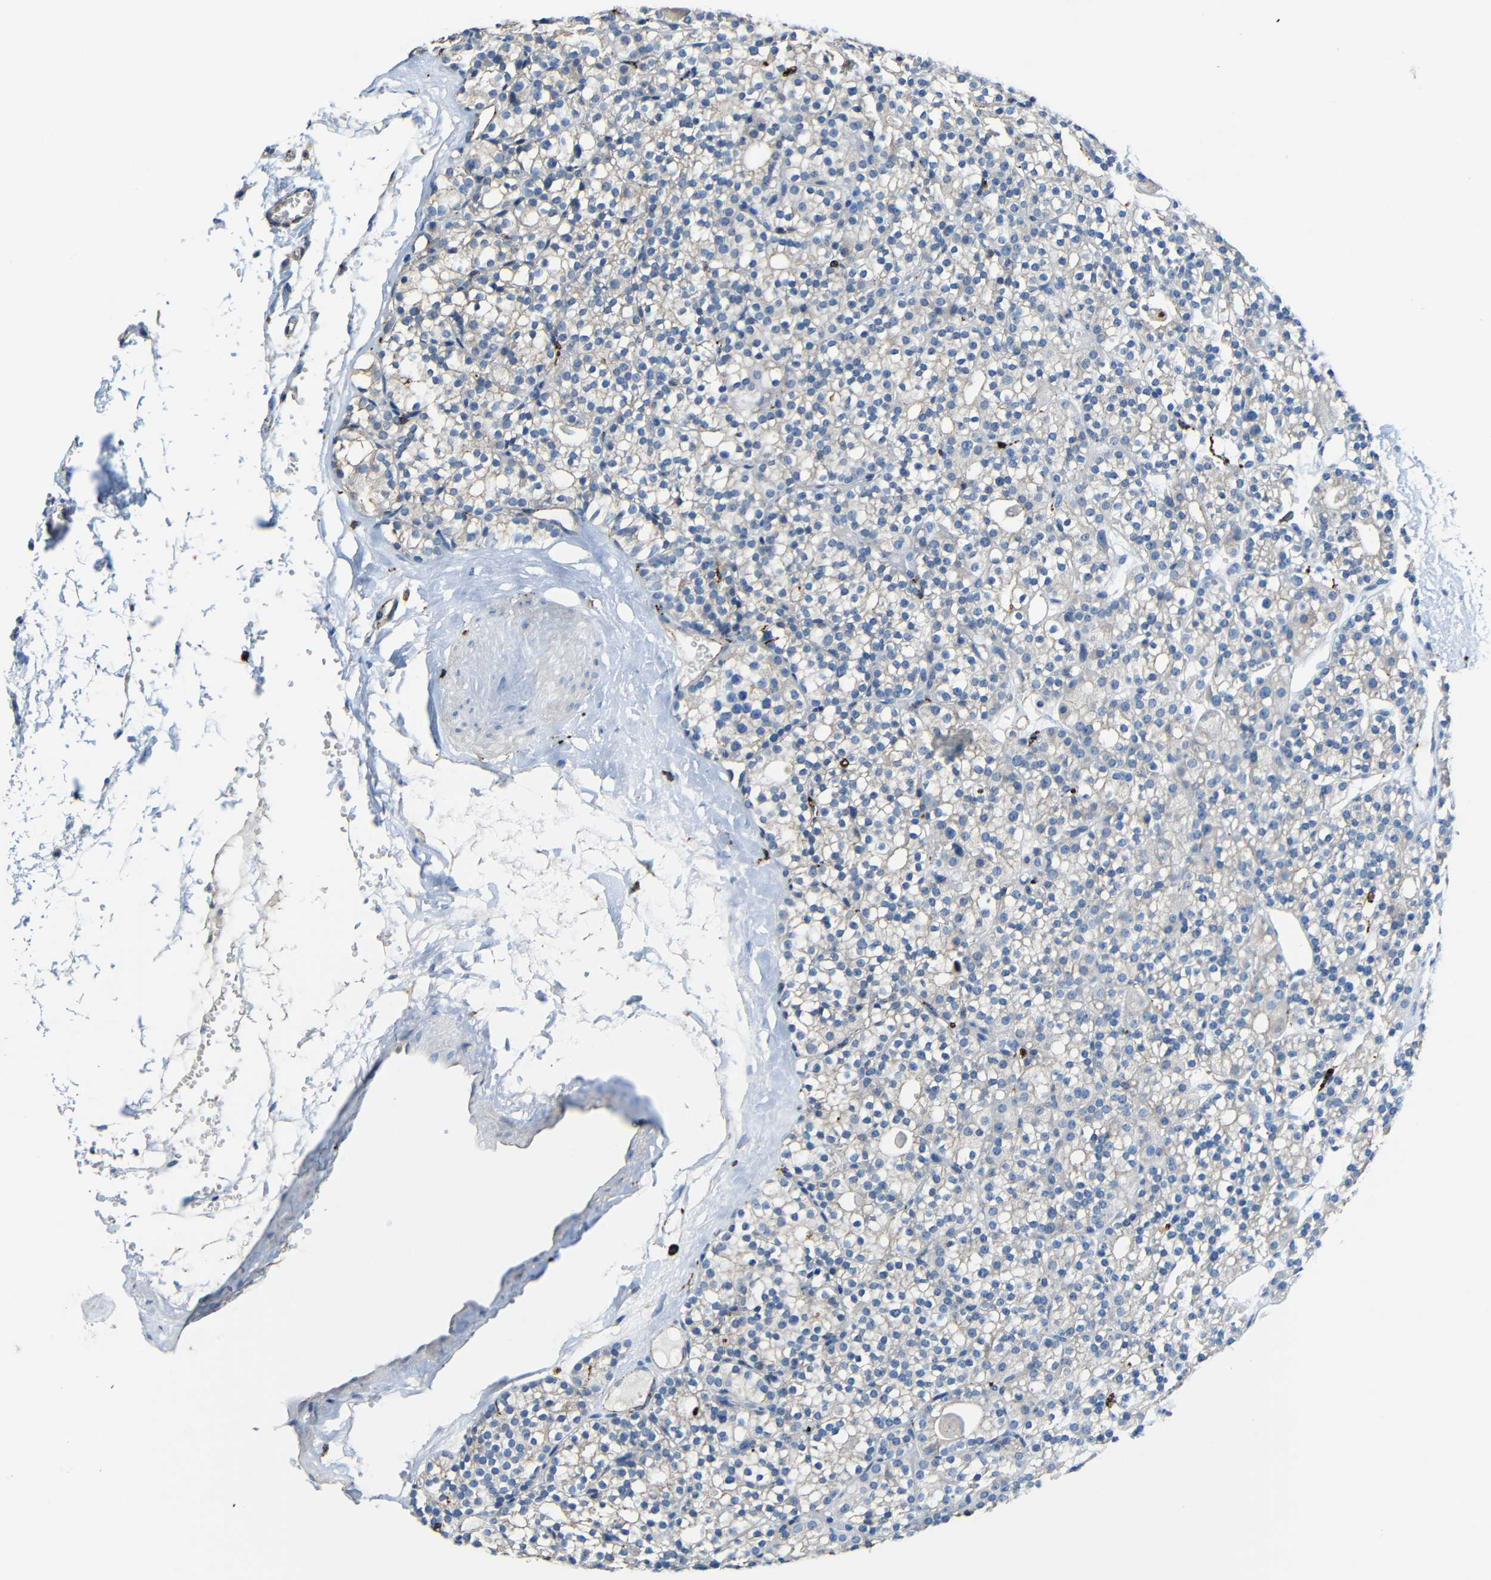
{"staining": {"intensity": "weak", "quantity": "<25%", "location": "cytoplasmic/membranous"}, "tissue": "parathyroid gland", "cell_type": "Glandular cells", "image_type": "normal", "snomed": [{"axis": "morphology", "description": "Normal tissue, NOS"}, {"axis": "topography", "description": "Parathyroid gland"}], "caption": "There is no significant positivity in glandular cells of parathyroid gland. Nuclei are stained in blue.", "gene": "HLA", "patient": {"sex": "female", "age": 64}}